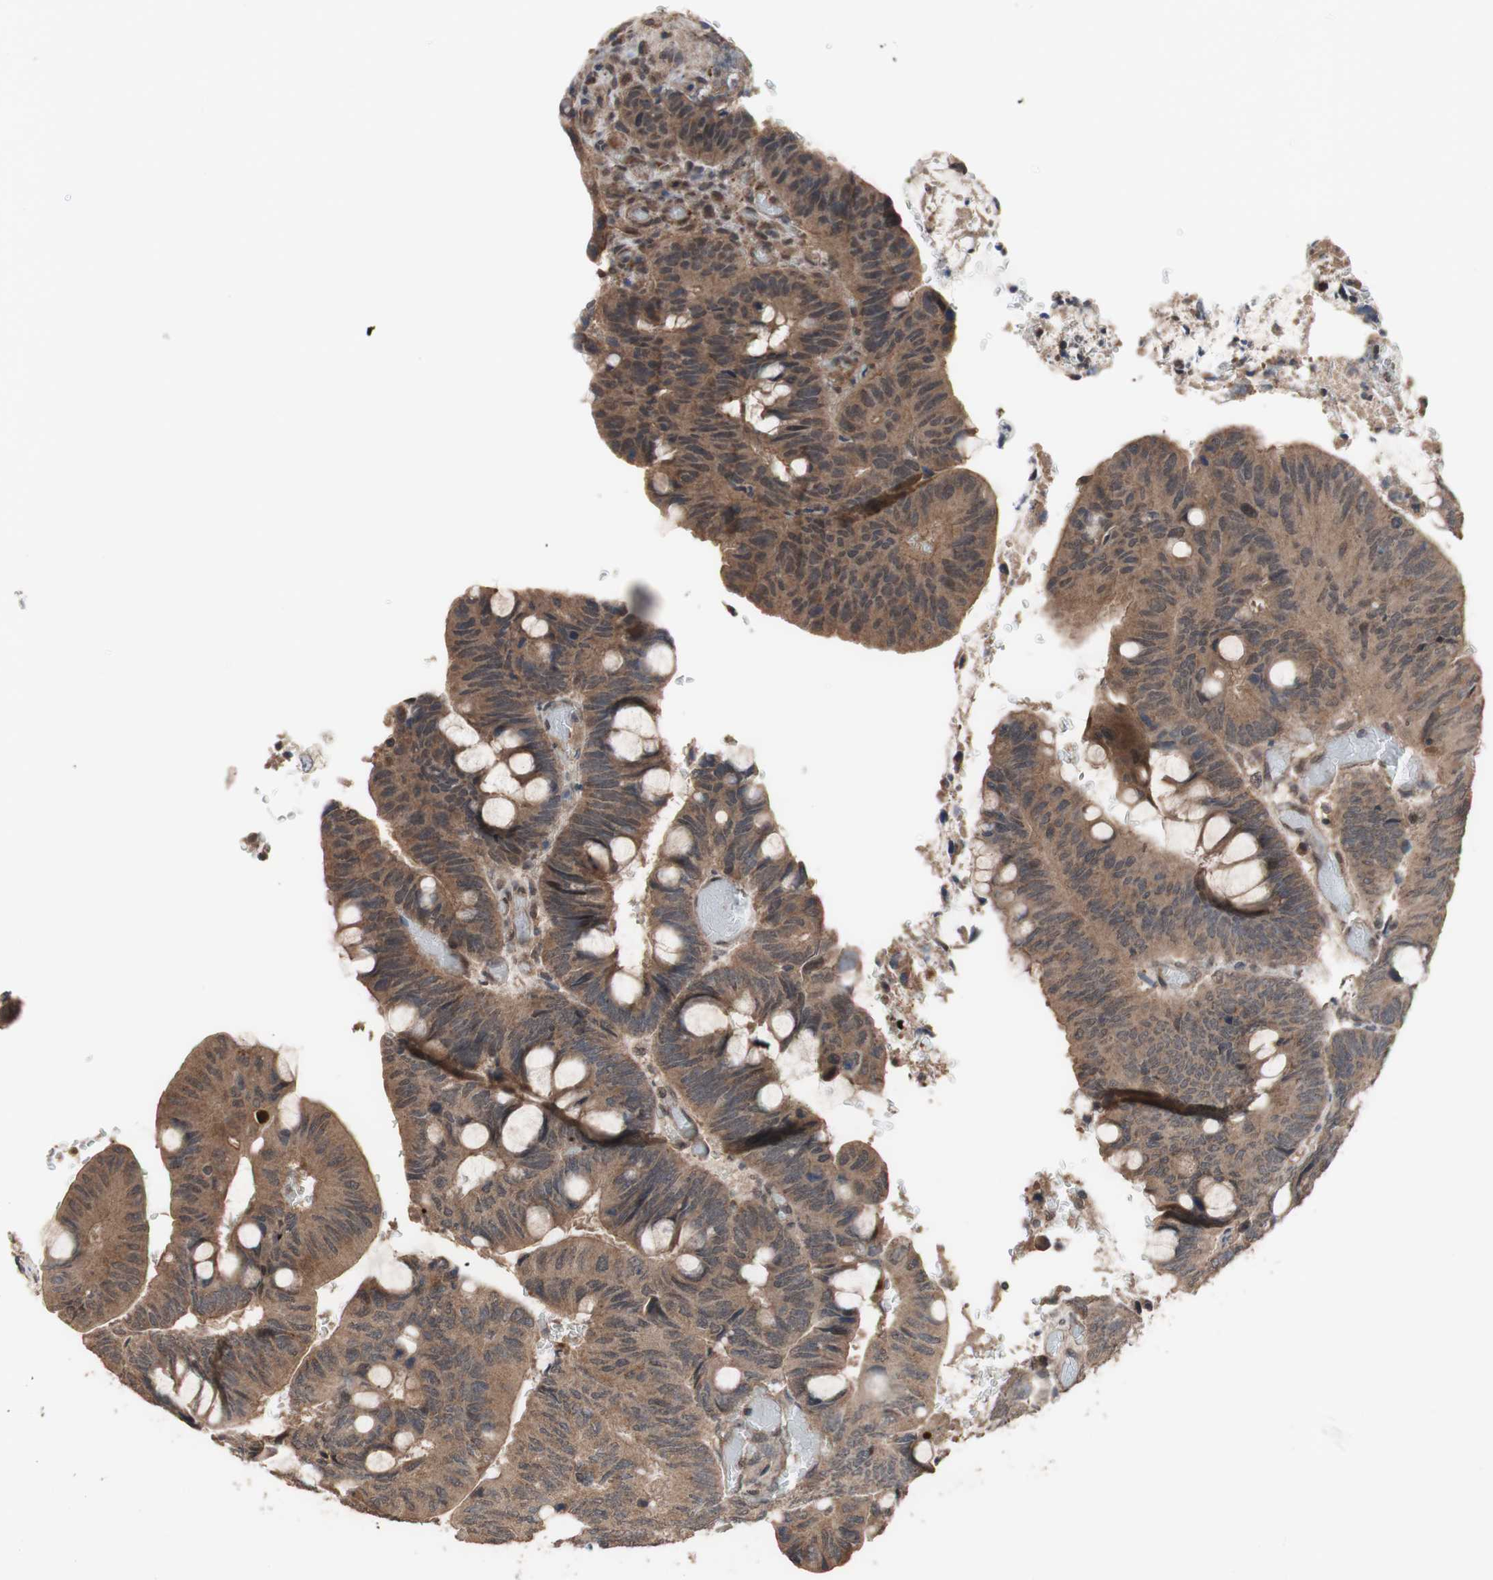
{"staining": {"intensity": "moderate", "quantity": ">75%", "location": "cytoplasmic/membranous"}, "tissue": "colorectal cancer", "cell_type": "Tumor cells", "image_type": "cancer", "snomed": [{"axis": "morphology", "description": "Normal tissue, NOS"}, {"axis": "morphology", "description": "Adenocarcinoma, NOS"}, {"axis": "topography", "description": "Rectum"}, {"axis": "topography", "description": "Peripheral nerve tissue"}], "caption": "A medium amount of moderate cytoplasmic/membranous staining is identified in approximately >75% of tumor cells in colorectal cancer (adenocarcinoma) tissue.", "gene": "KANSL1", "patient": {"sex": "male", "age": 92}}